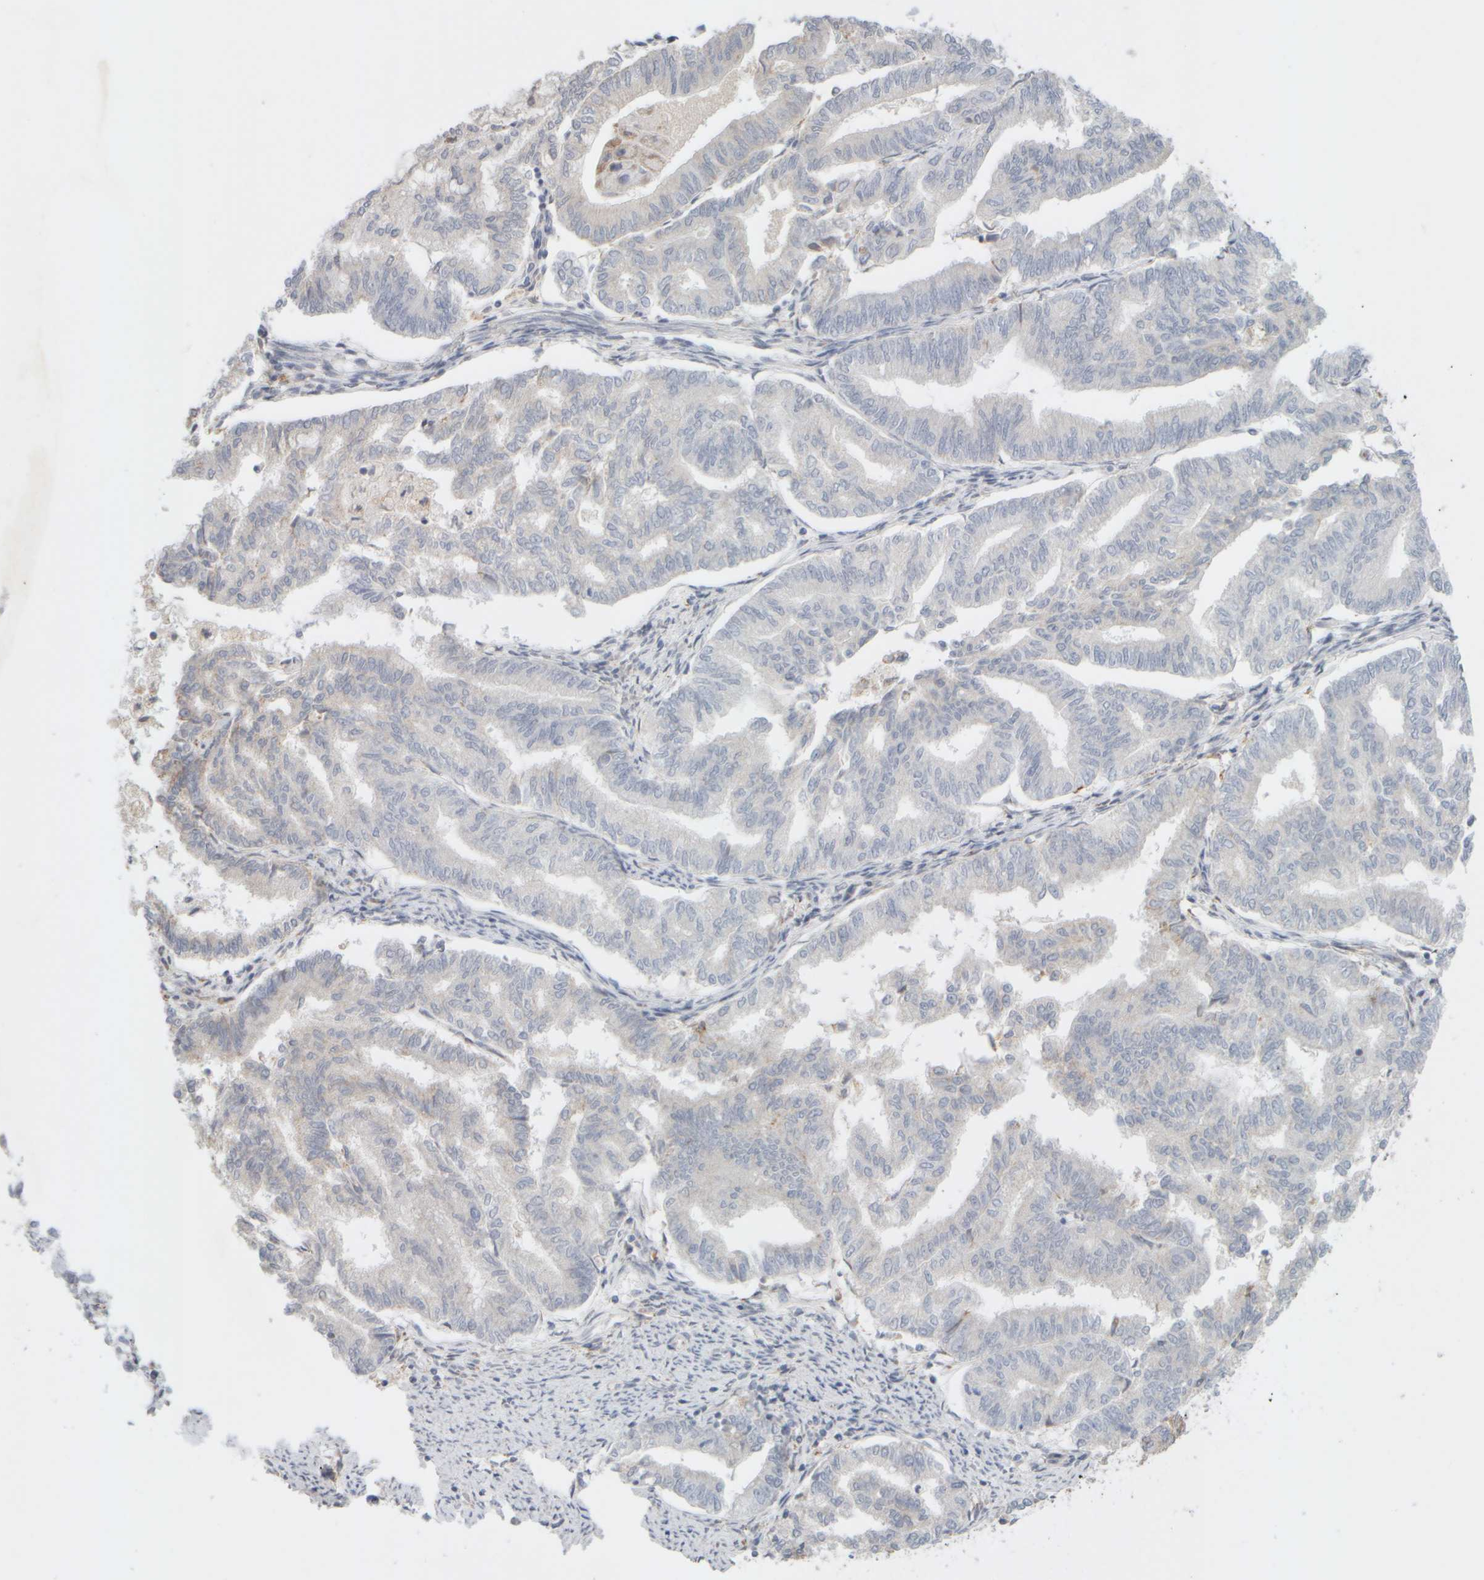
{"staining": {"intensity": "negative", "quantity": "none", "location": "none"}, "tissue": "endometrial cancer", "cell_type": "Tumor cells", "image_type": "cancer", "snomed": [{"axis": "morphology", "description": "Adenocarcinoma, NOS"}, {"axis": "topography", "description": "Endometrium"}], "caption": "Endometrial adenocarcinoma stained for a protein using immunohistochemistry reveals no positivity tumor cells.", "gene": "ZNF112", "patient": {"sex": "female", "age": 79}}